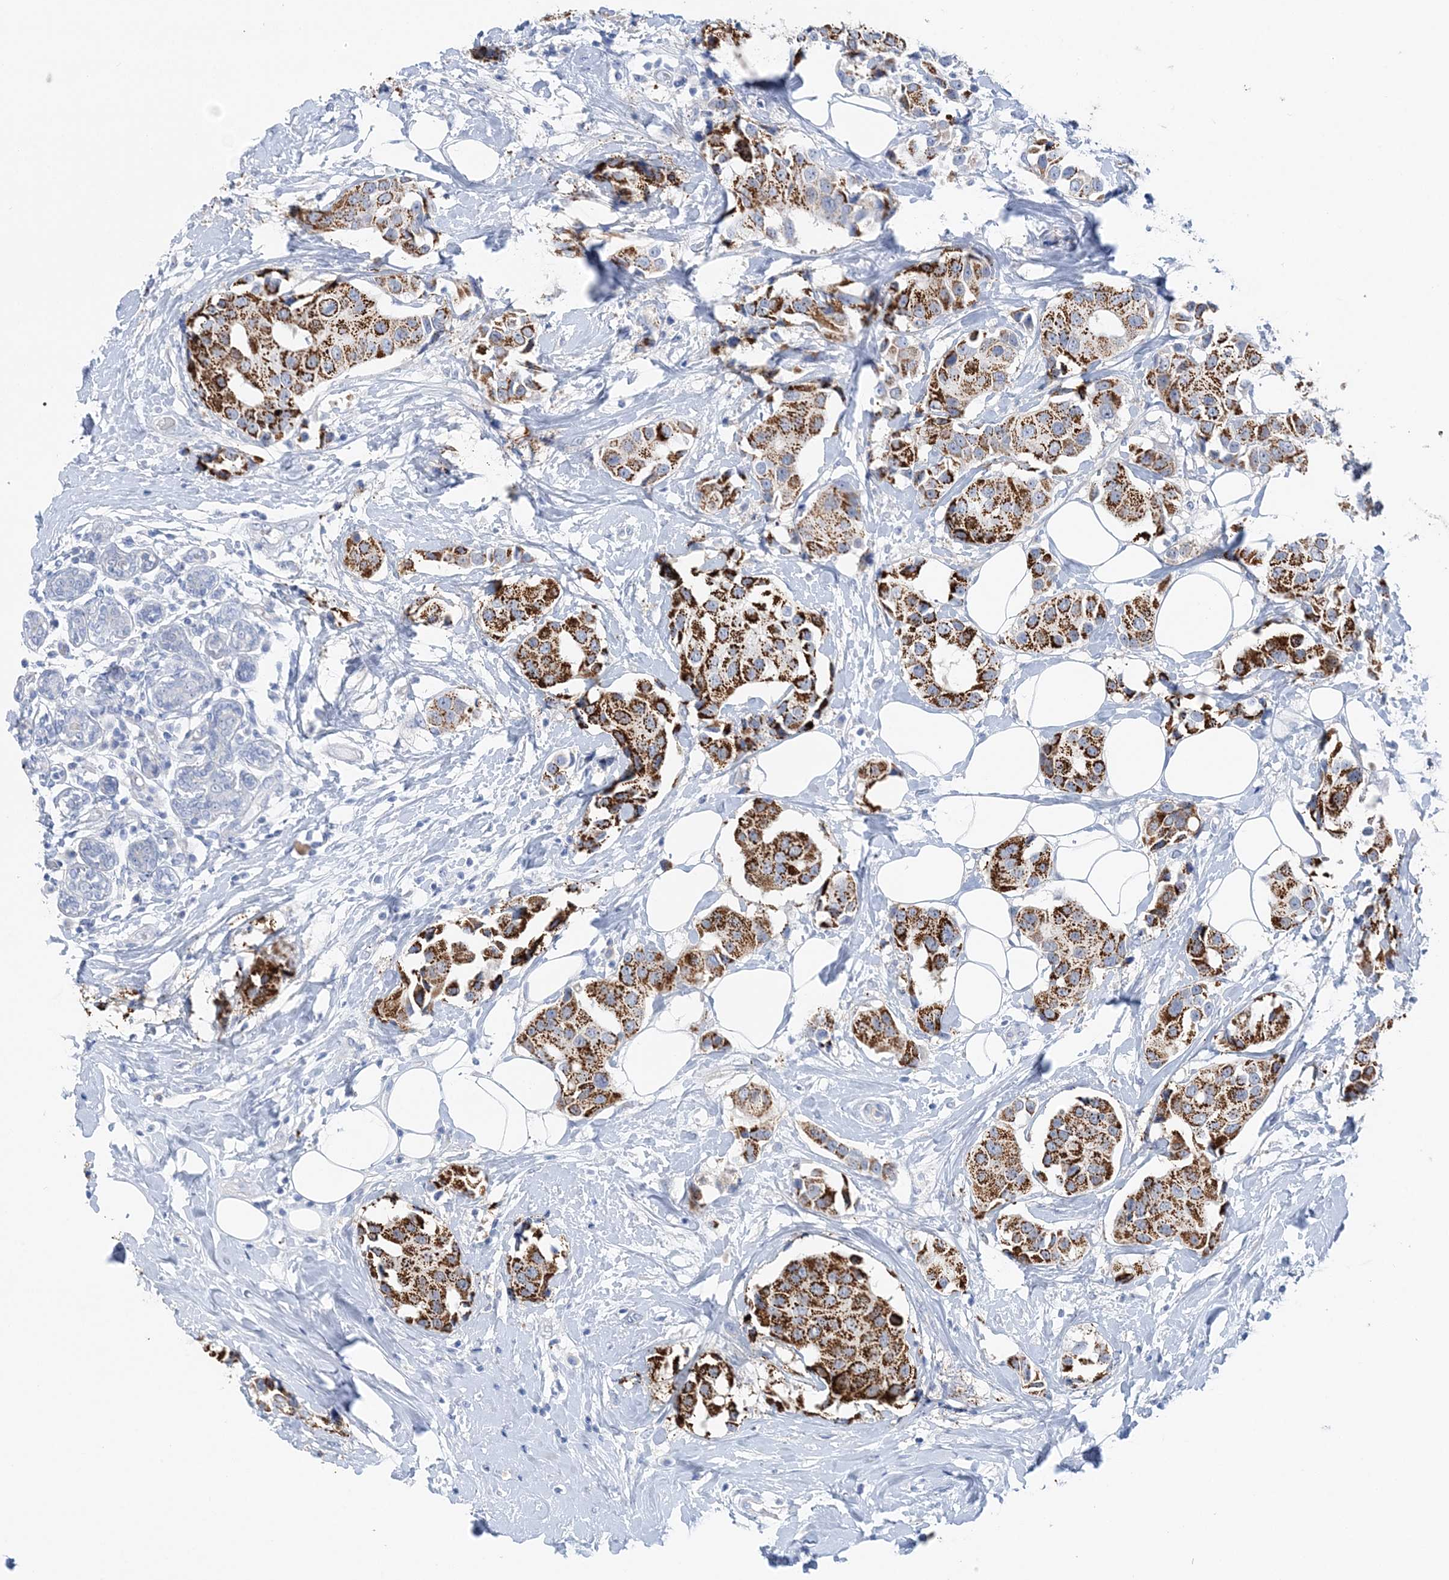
{"staining": {"intensity": "strong", "quantity": ">75%", "location": "cytoplasmic/membranous"}, "tissue": "breast cancer", "cell_type": "Tumor cells", "image_type": "cancer", "snomed": [{"axis": "morphology", "description": "Normal tissue, NOS"}, {"axis": "morphology", "description": "Duct carcinoma"}, {"axis": "topography", "description": "Breast"}], "caption": "Breast cancer (intraductal carcinoma) was stained to show a protein in brown. There is high levels of strong cytoplasmic/membranous positivity in about >75% of tumor cells. The staining is performed using DAB (3,3'-diaminobenzidine) brown chromogen to label protein expression. The nuclei are counter-stained blue using hematoxylin.", "gene": "HMGCS1", "patient": {"sex": "female", "age": 39}}